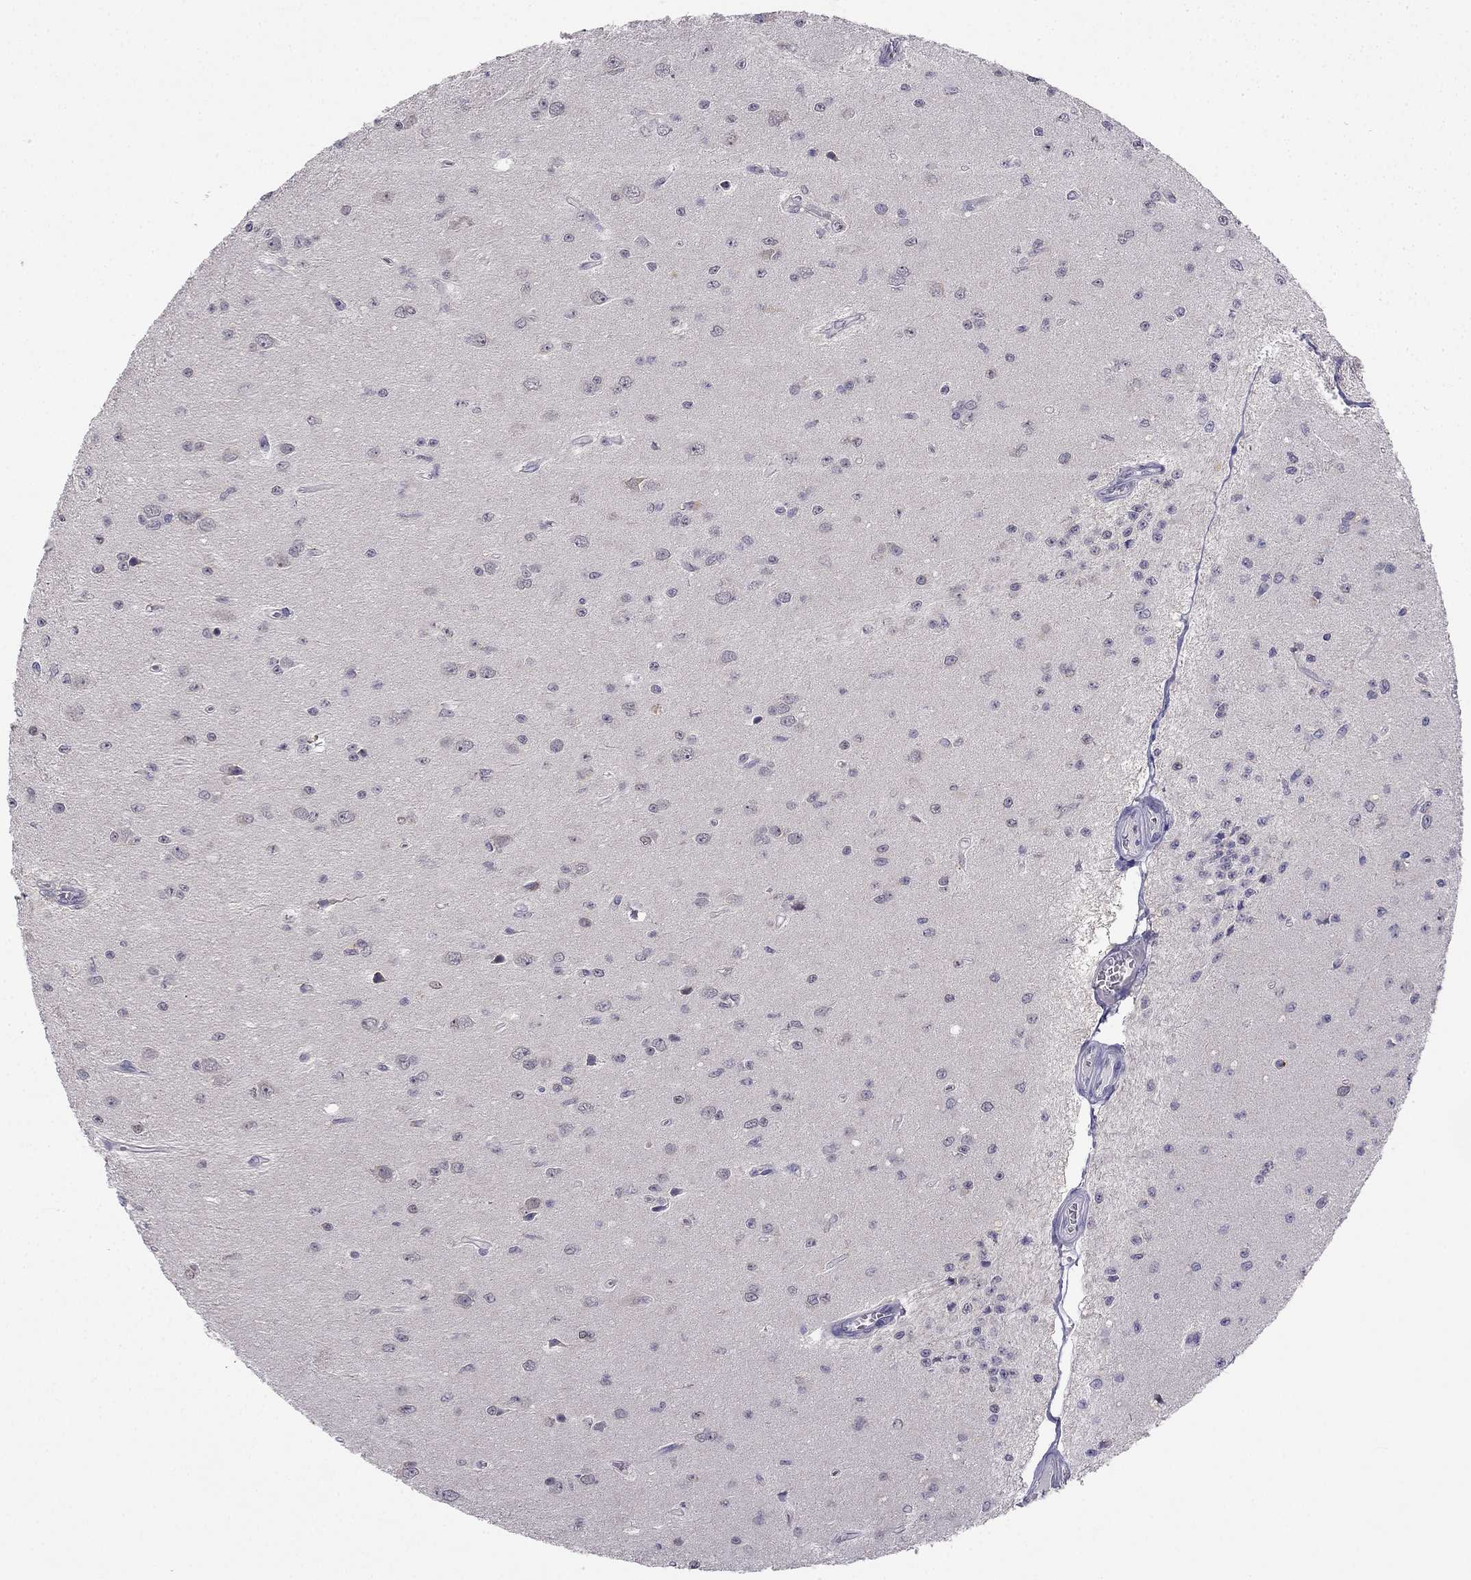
{"staining": {"intensity": "negative", "quantity": "none", "location": "none"}, "tissue": "glioma", "cell_type": "Tumor cells", "image_type": "cancer", "snomed": [{"axis": "morphology", "description": "Glioma, malignant, Low grade"}, {"axis": "topography", "description": "Brain"}], "caption": "Immunohistochemistry (IHC) photomicrograph of human glioma stained for a protein (brown), which displays no expression in tumor cells.", "gene": "C16orf89", "patient": {"sex": "female", "age": 45}}